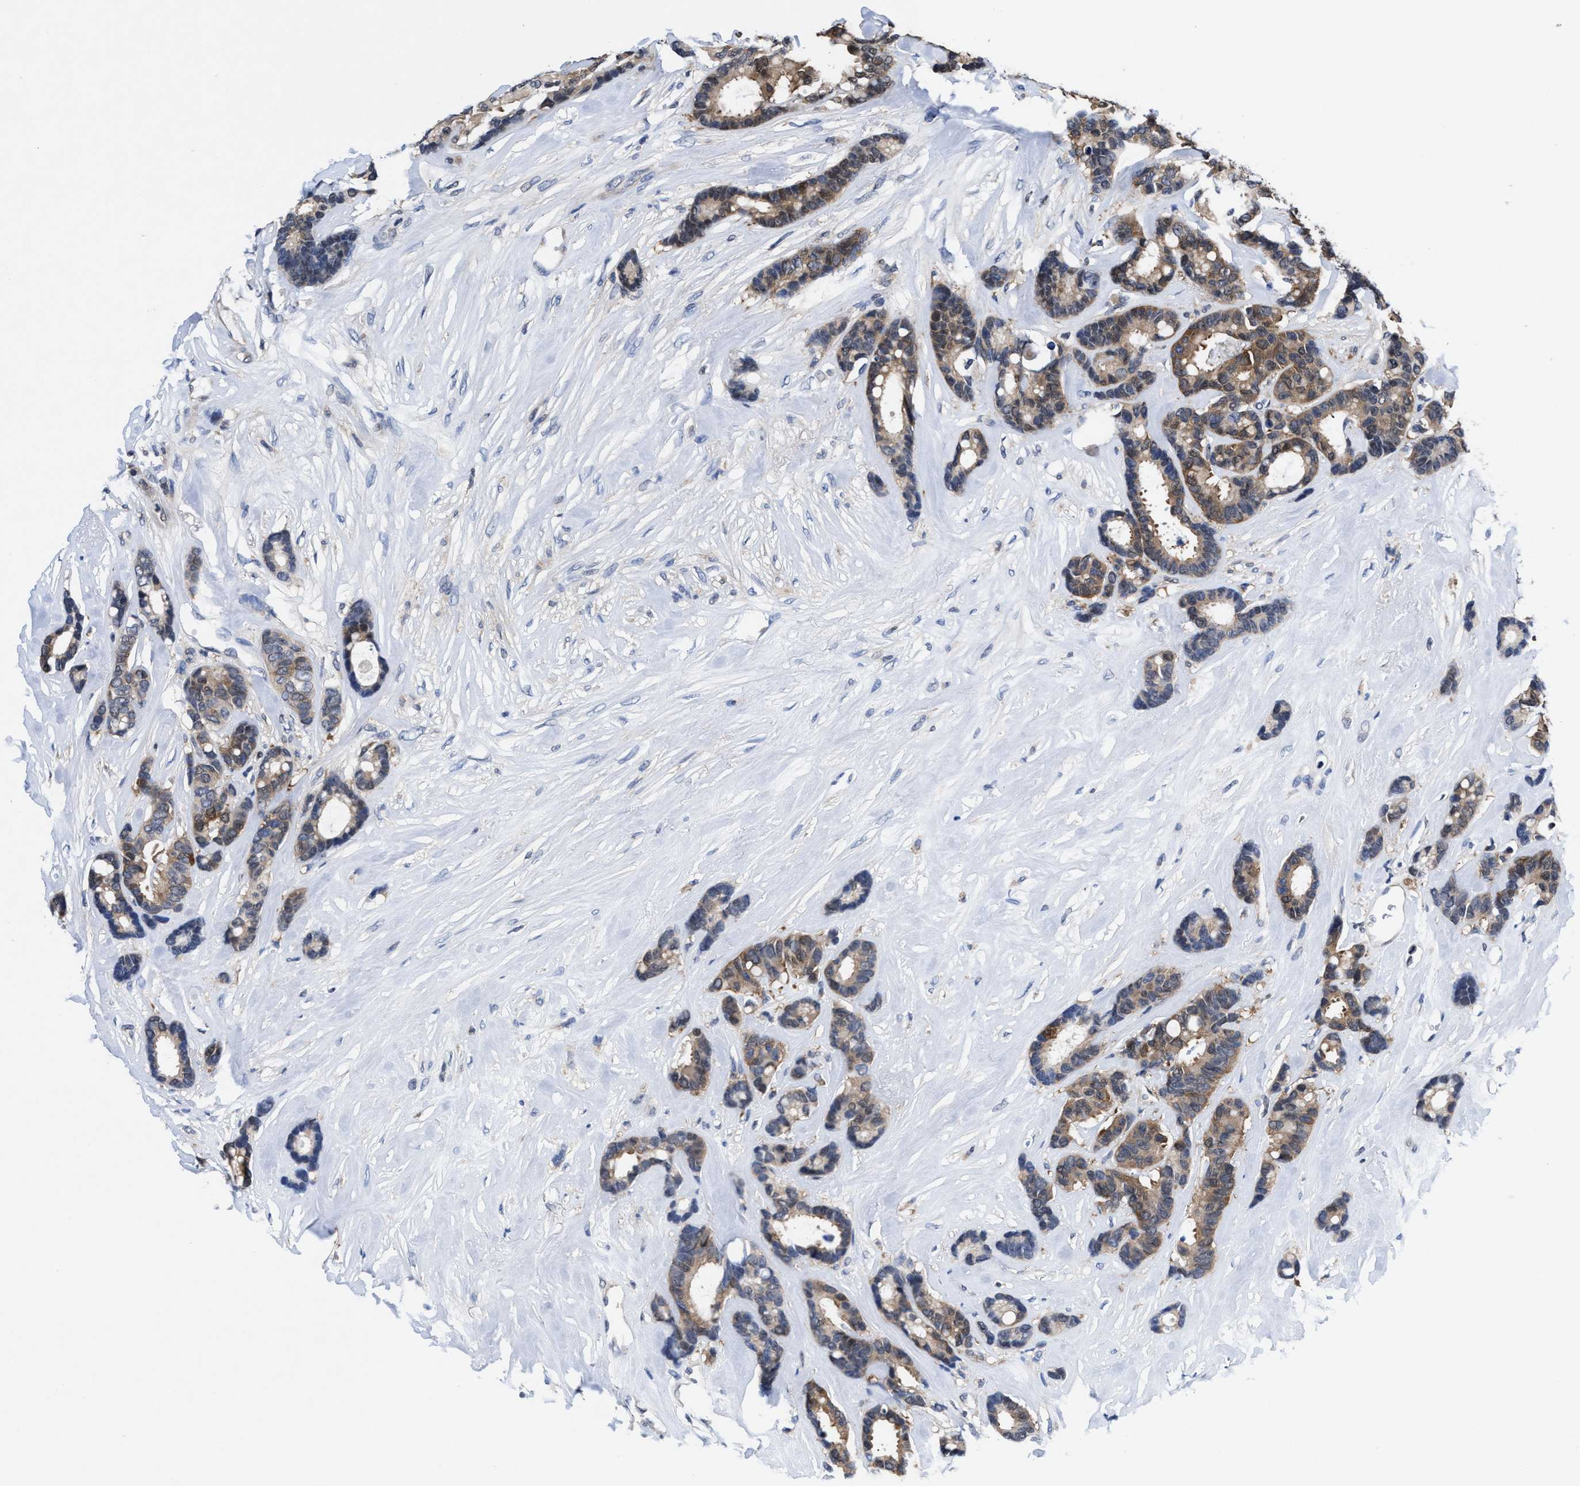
{"staining": {"intensity": "moderate", "quantity": ">75%", "location": "cytoplasmic/membranous"}, "tissue": "breast cancer", "cell_type": "Tumor cells", "image_type": "cancer", "snomed": [{"axis": "morphology", "description": "Duct carcinoma"}, {"axis": "topography", "description": "Breast"}], "caption": "DAB (3,3'-diaminobenzidine) immunohistochemical staining of invasive ductal carcinoma (breast) reveals moderate cytoplasmic/membranous protein positivity in approximately >75% of tumor cells.", "gene": "ACLY", "patient": {"sex": "female", "age": 87}}